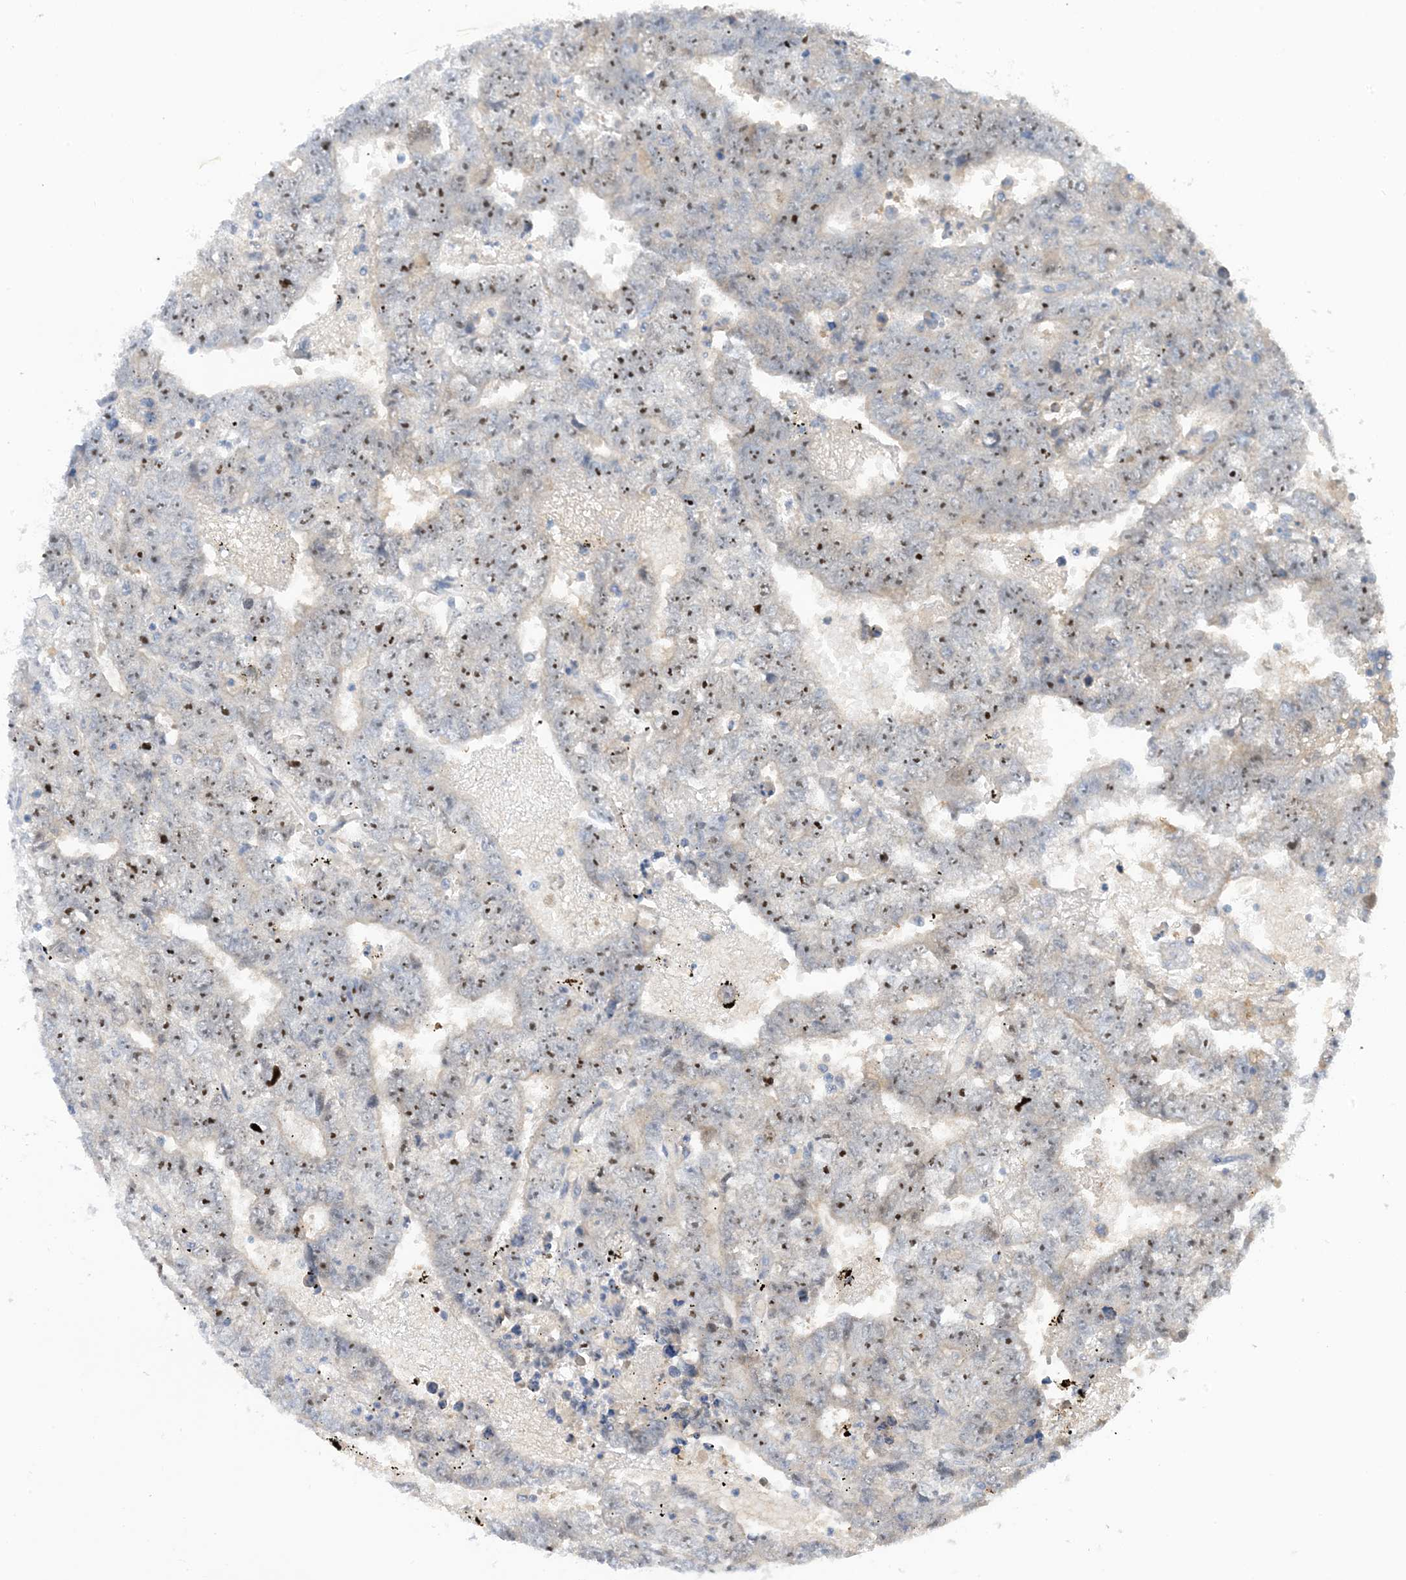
{"staining": {"intensity": "moderate", "quantity": "<25%", "location": "nuclear"}, "tissue": "testis cancer", "cell_type": "Tumor cells", "image_type": "cancer", "snomed": [{"axis": "morphology", "description": "Carcinoma, Embryonal, NOS"}, {"axis": "topography", "description": "Testis"}], "caption": "Protein analysis of testis cancer (embryonal carcinoma) tissue reveals moderate nuclear expression in about <25% of tumor cells.", "gene": "UBE2E1", "patient": {"sex": "male", "age": 25}}